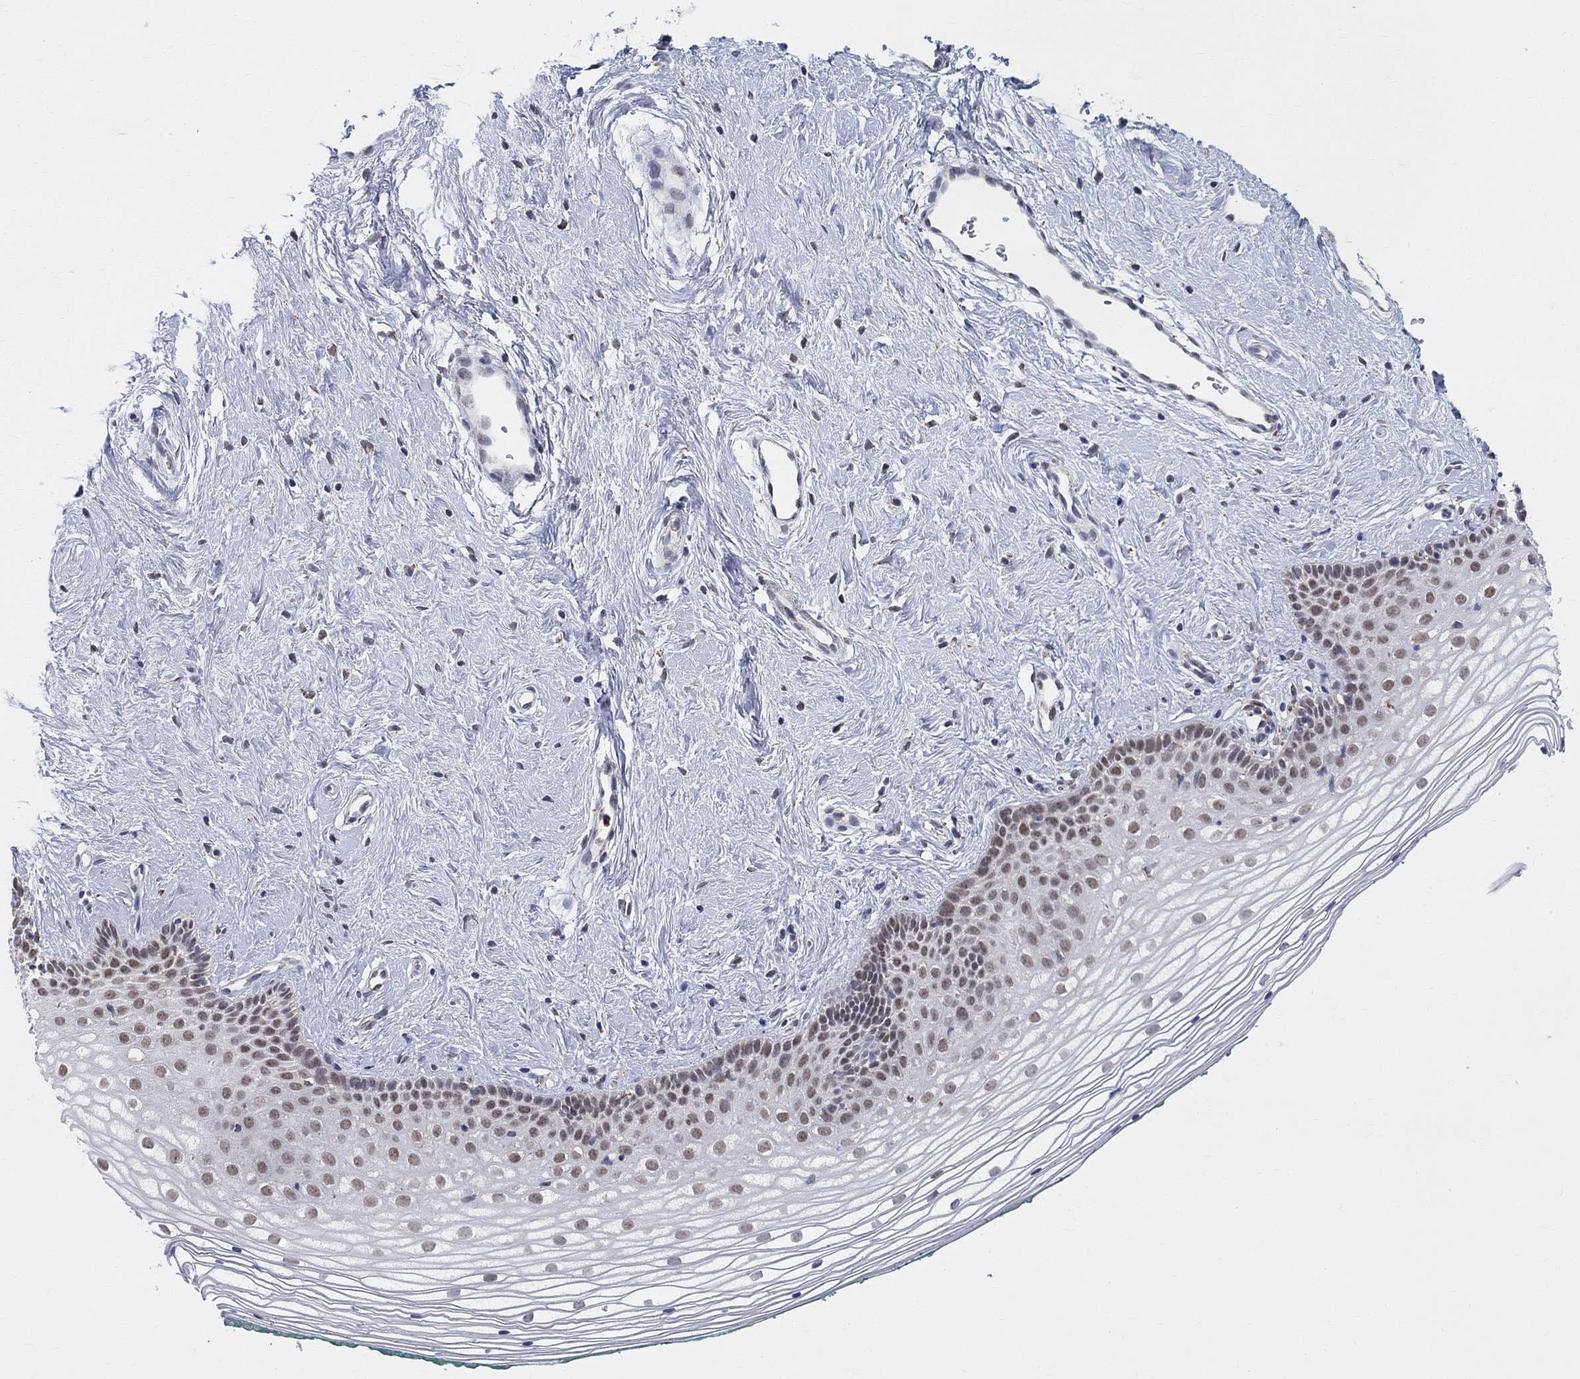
{"staining": {"intensity": "moderate", "quantity": "<25%", "location": "nuclear"}, "tissue": "vagina", "cell_type": "Squamous epithelial cells", "image_type": "normal", "snomed": [{"axis": "morphology", "description": "Normal tissue, NOS"}, {"axis": "topography", "description": "Vagina"}], "caption": "Approximately <25% of squamous epithelial cells in benign vagina demonstrate moderate nuclear protein expression as visualized by brown immunohistochemical staining.", "gene": "KISS1R", "patient": {"sex": "female", "age": 36}}